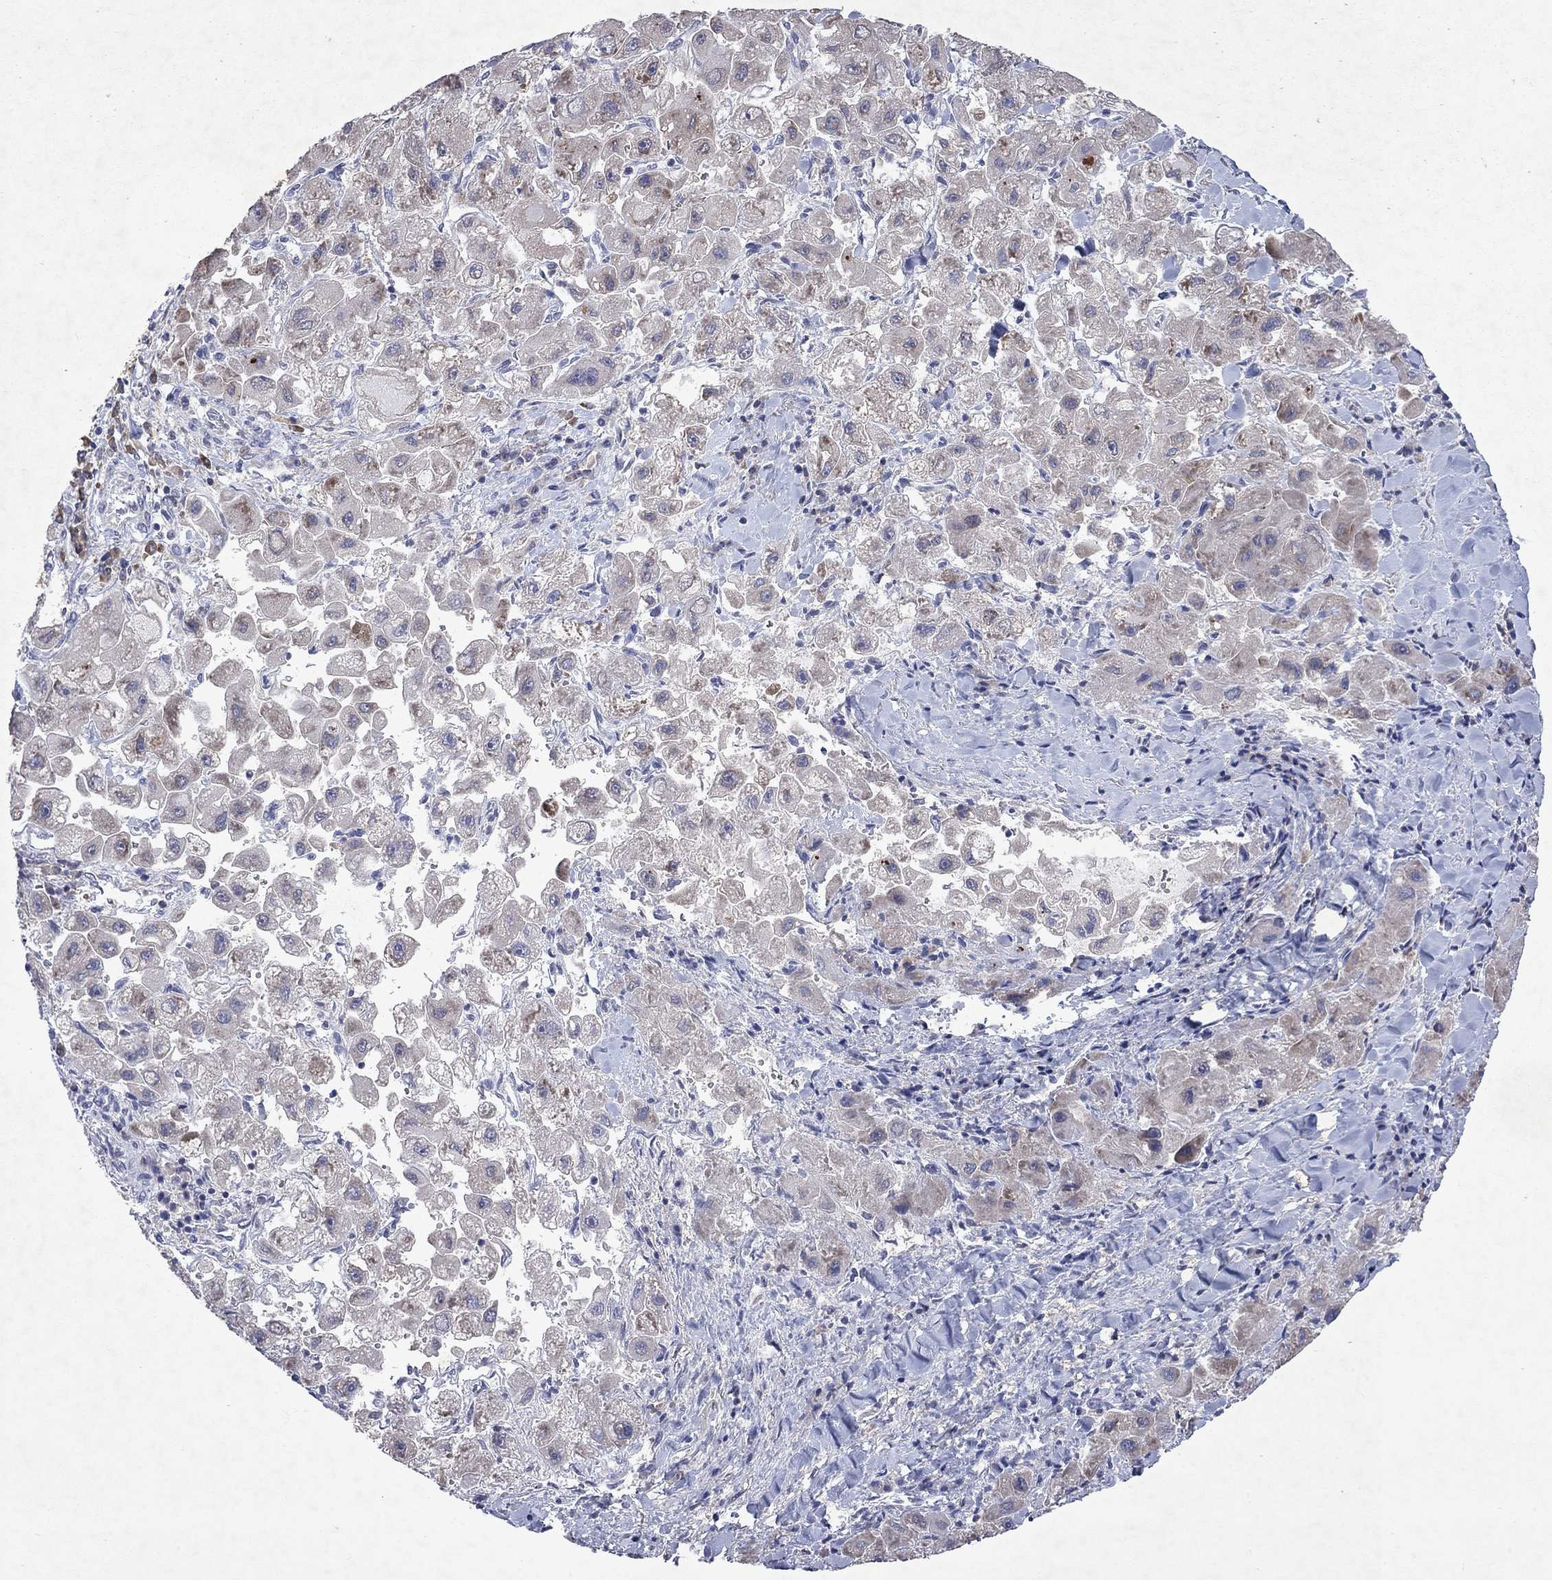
{"staining": {"intensity": "weak", "quantity": "<25%", "location": "cytoplasmic/membranous"}, "tissue": "liver cancer", "cell_type": "Tumor cells", "image_type": "cancer", "snomed": [{"axis": "morphology", "description": "Carcinoma, Hepatocellular, NOS"}, {"axis": "topography", "description": "Liver"}], "caption": "This is an immunohistochemistry photomicrograph of liver cancer (hepatocellular carcinoma). There is no staining in tumor cells.", "gene": "TMEM97", "patient": {"sex": "male", "age": 24}}